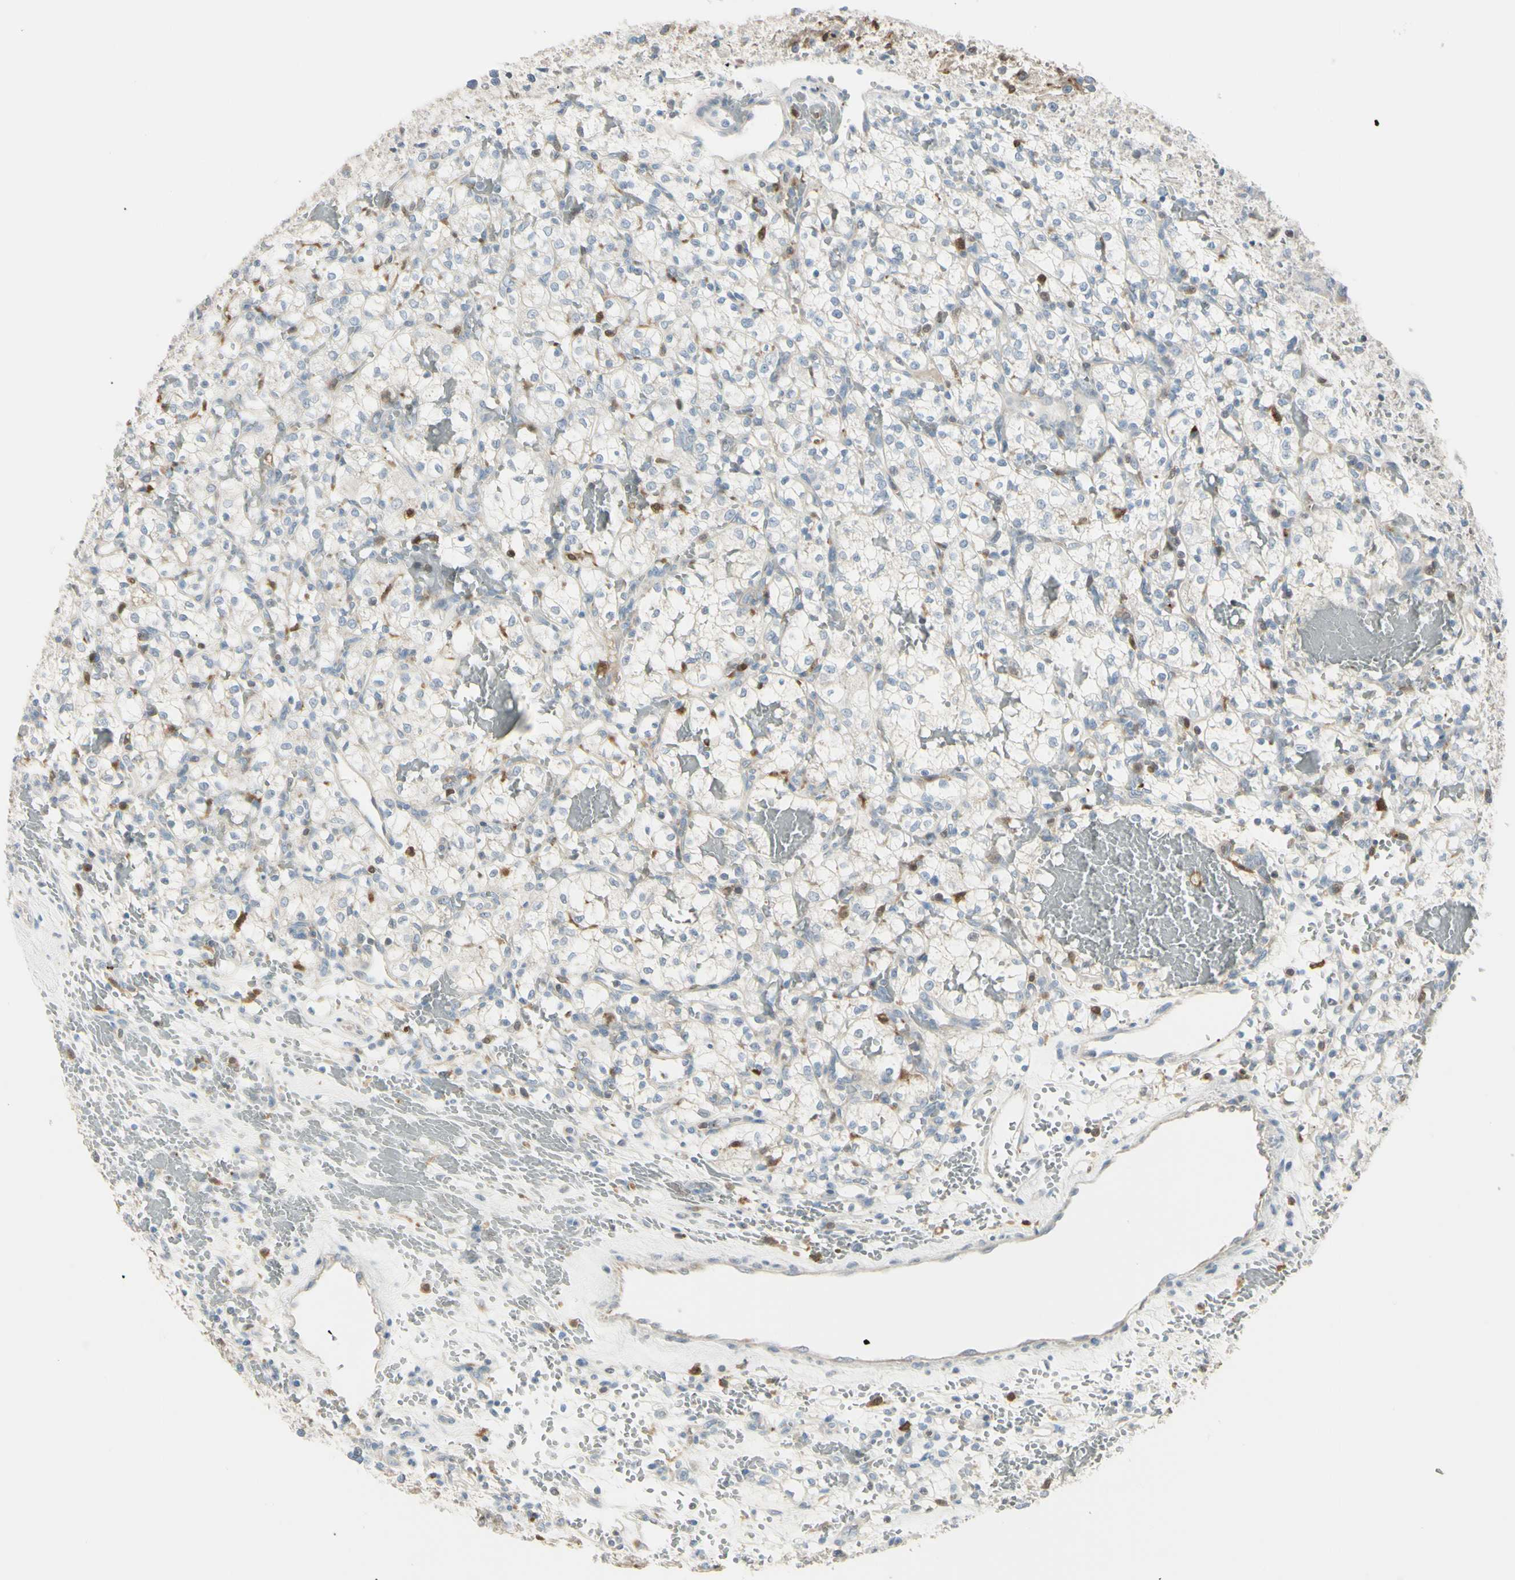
{"staining": {"intensity": "negative", "quantity": "none", "location": "none"}, "tissue": "renal cancer", "cell_type": "Tumor cells", "image_type": "cancer", "snomed": [{"axis": "morphology", "description": "Adenocarcinoma, NOS"}, {"axis": "topography", "description": "Kidney"}], "caption": "Micrograph shows no significant protein positivity in tumor cells of renal cancer. The staining is performed using DAB (3,3'-diaminobenzidine) brown chromogen with nuclei counter-stained in using hematoxylin.", "gene": "CYRIB", "patient": {"sex": "female", "age": 60}}